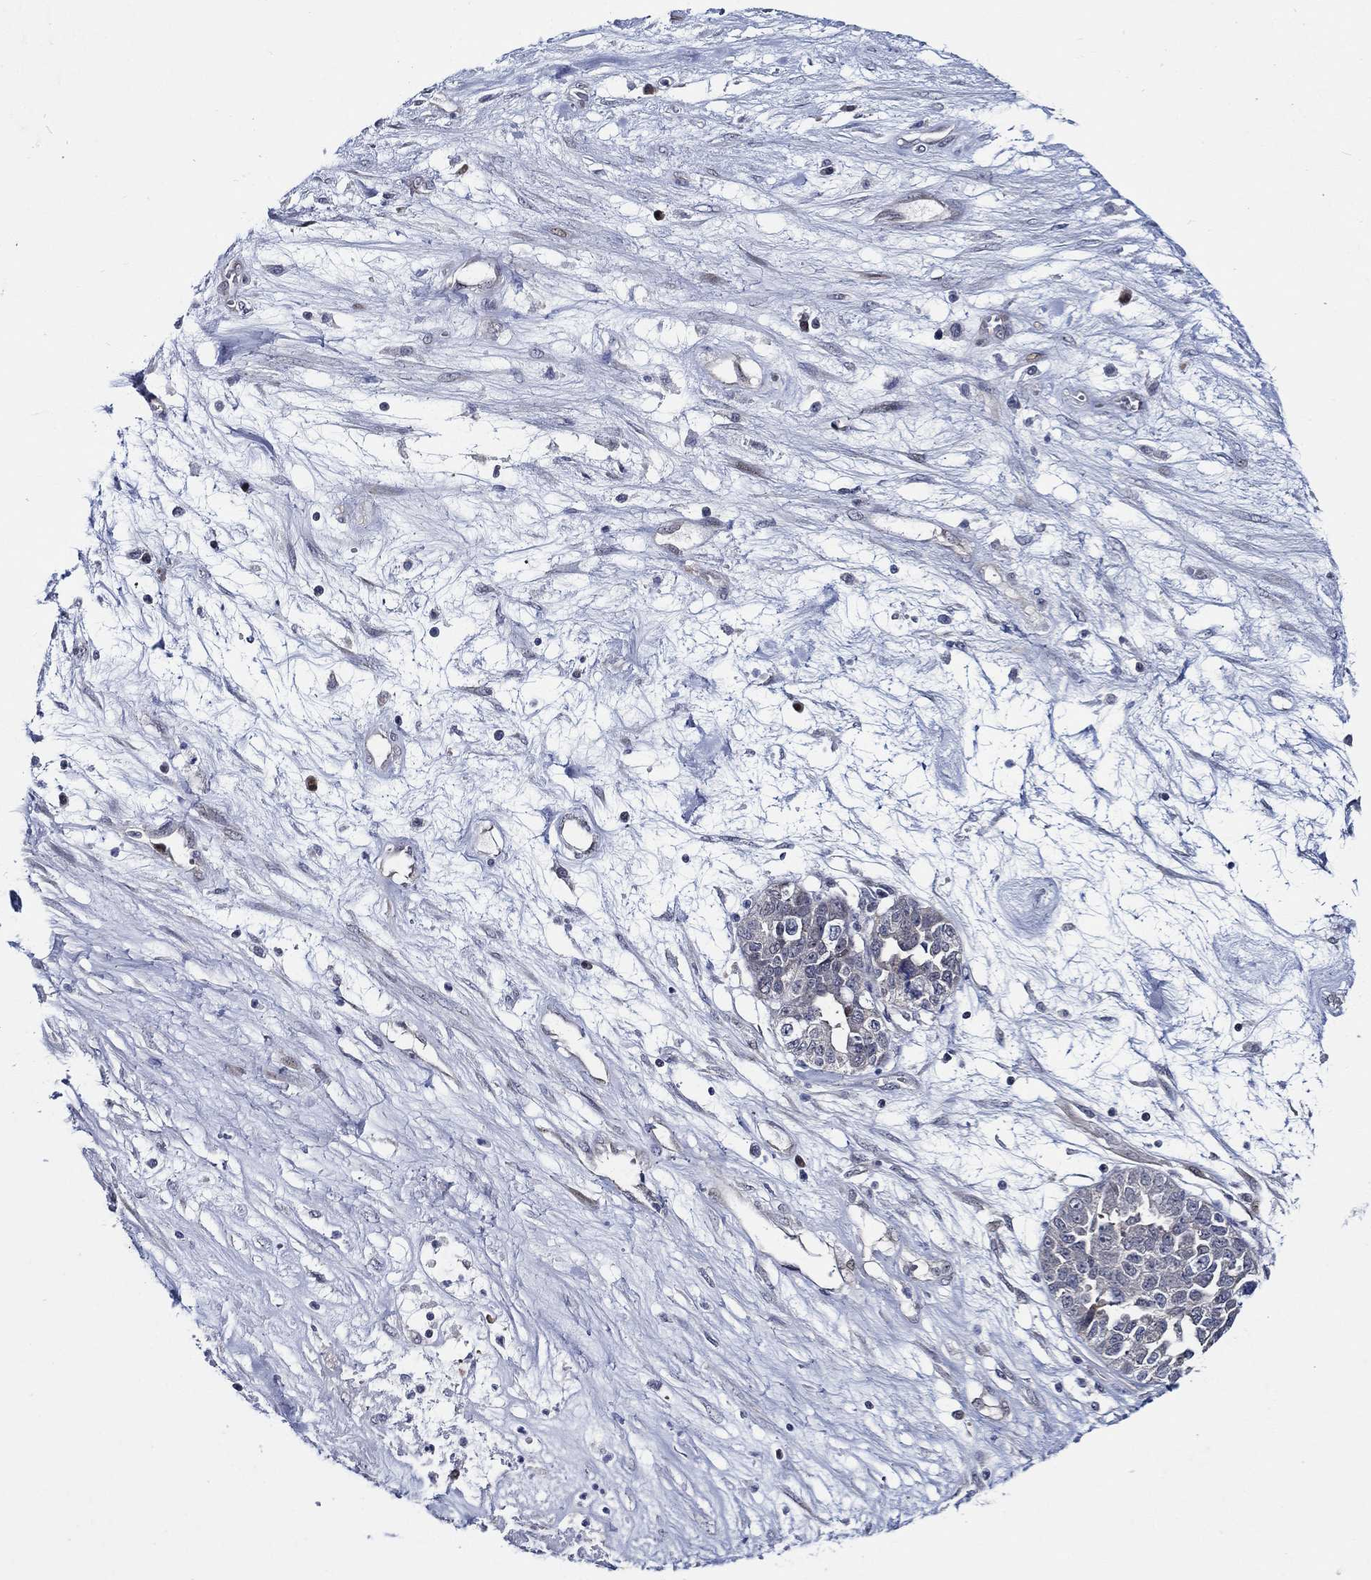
{"staining": {"intensity": "negative", "quantity": "none", "location": "none"}, "tissue": "ovarian cancer", "cell_type": "Tumor cells", "image_type": "cancer", "snomed": [{"axis": "morphology", "description": "Cystadenocarcinoma, serous, NOS"}, {"axis": "topography", "description": "Ovary"}], "caption": "A histopathology image of ovarian serous cystadenocarcinoma stained for a protein displays no brown staining in tumor cells.", "gene": "C8orf48", "patient": {"sex": "female", "age": 87}}